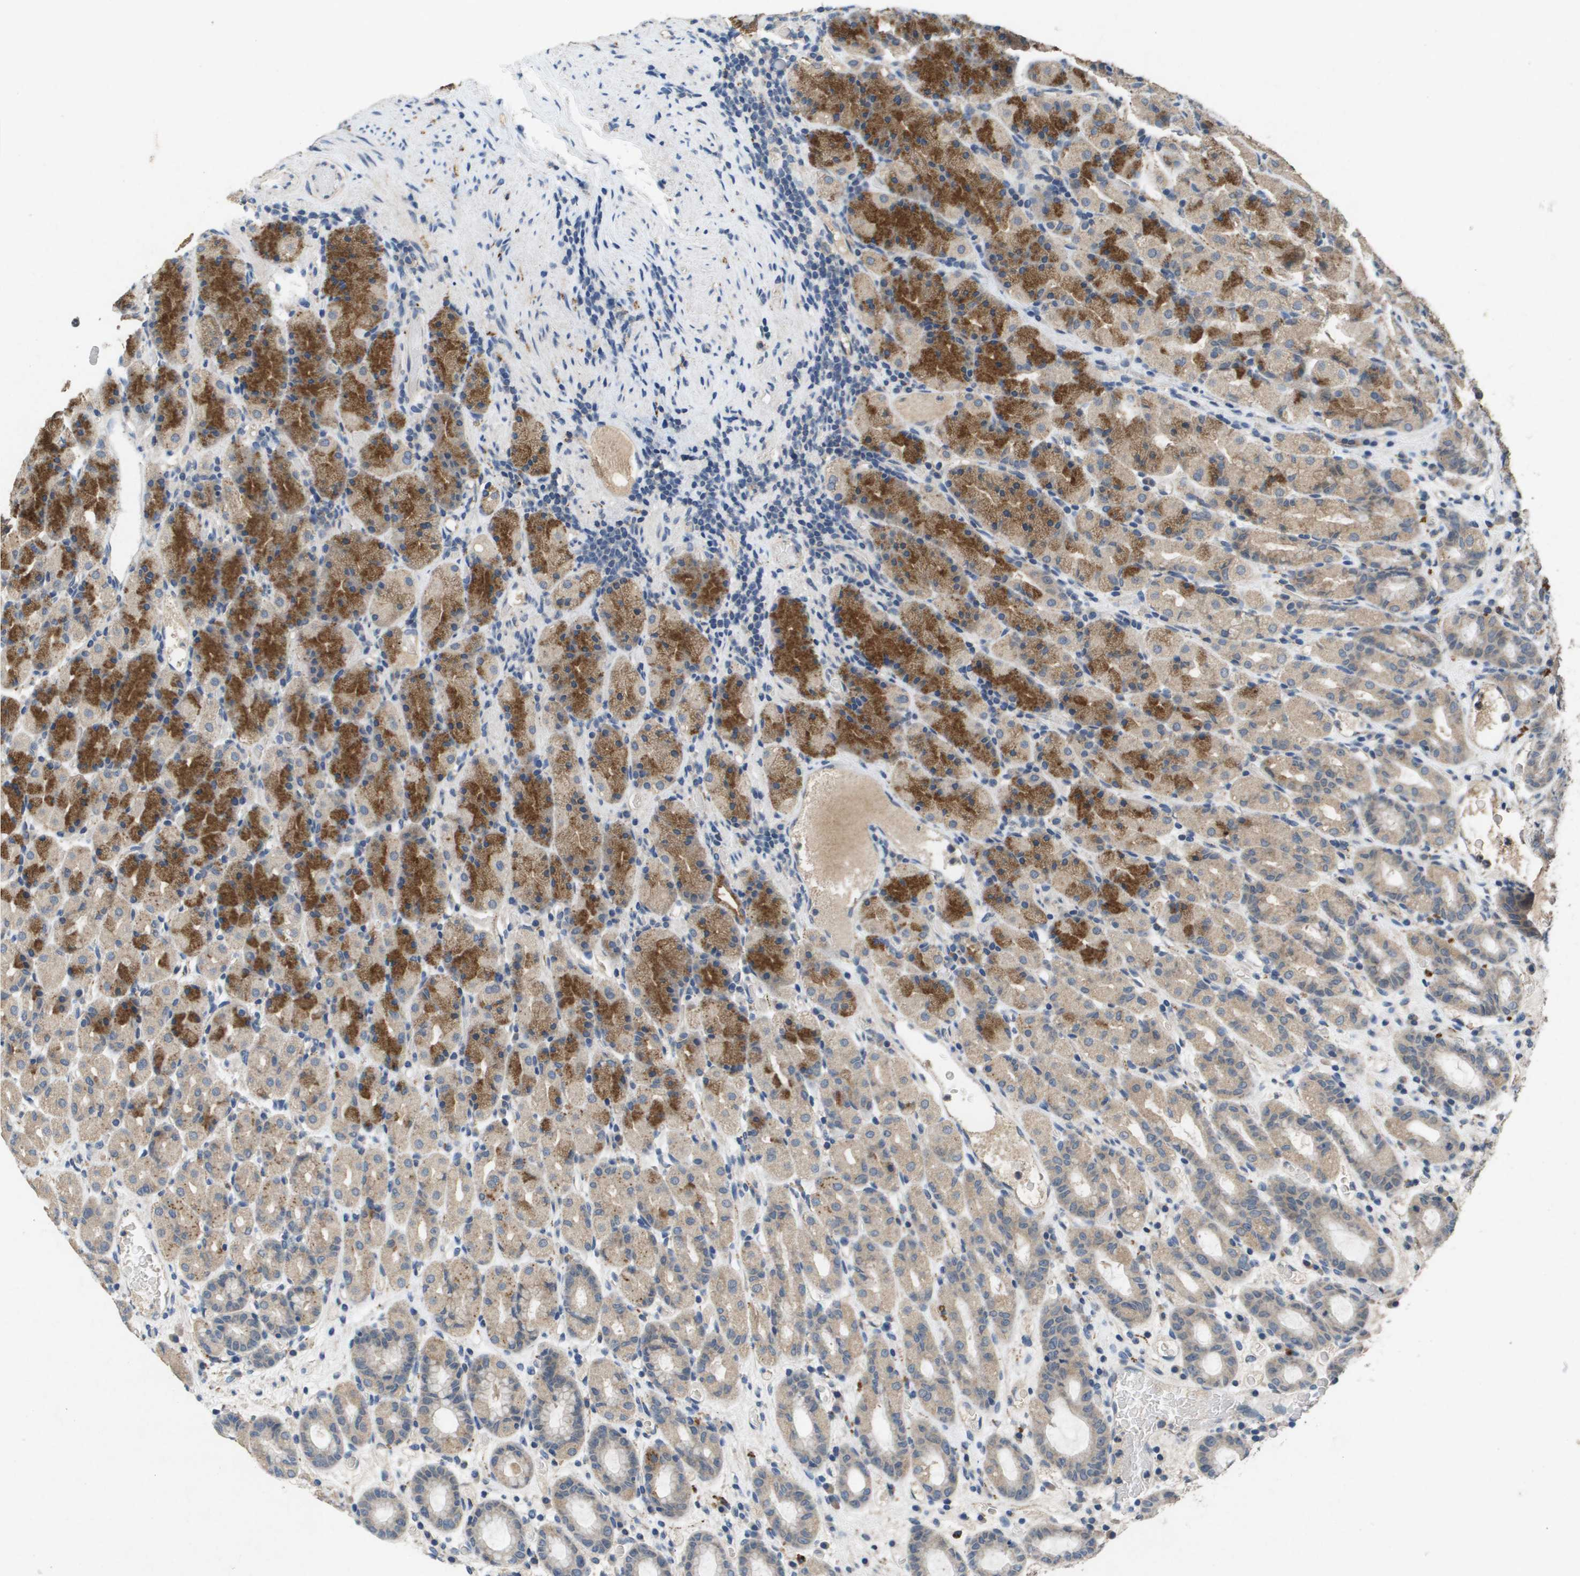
{"staining": {"intensity": "strong", "quantity": "25%-75%", "location": "cytoplasmic/membranous"}, "tissue": "stomach", "cell_type": "Glandular cells", "image_type": "normal", "snomed": [{"axis": "morphology", "description": "Normal tissue, NOS"}, {"axis": "topography", "description": "Stomach, upper"}], "caption": "DAB (3,3'-diaminobenzidine) immunohistochemical staining of benign human stomach exhibits strong cytoplasmic/membranous protein positivity in about 25%-75% of glandular cells.", "gene": "PROC", "patient": {"sex": "male", "age": 68}}